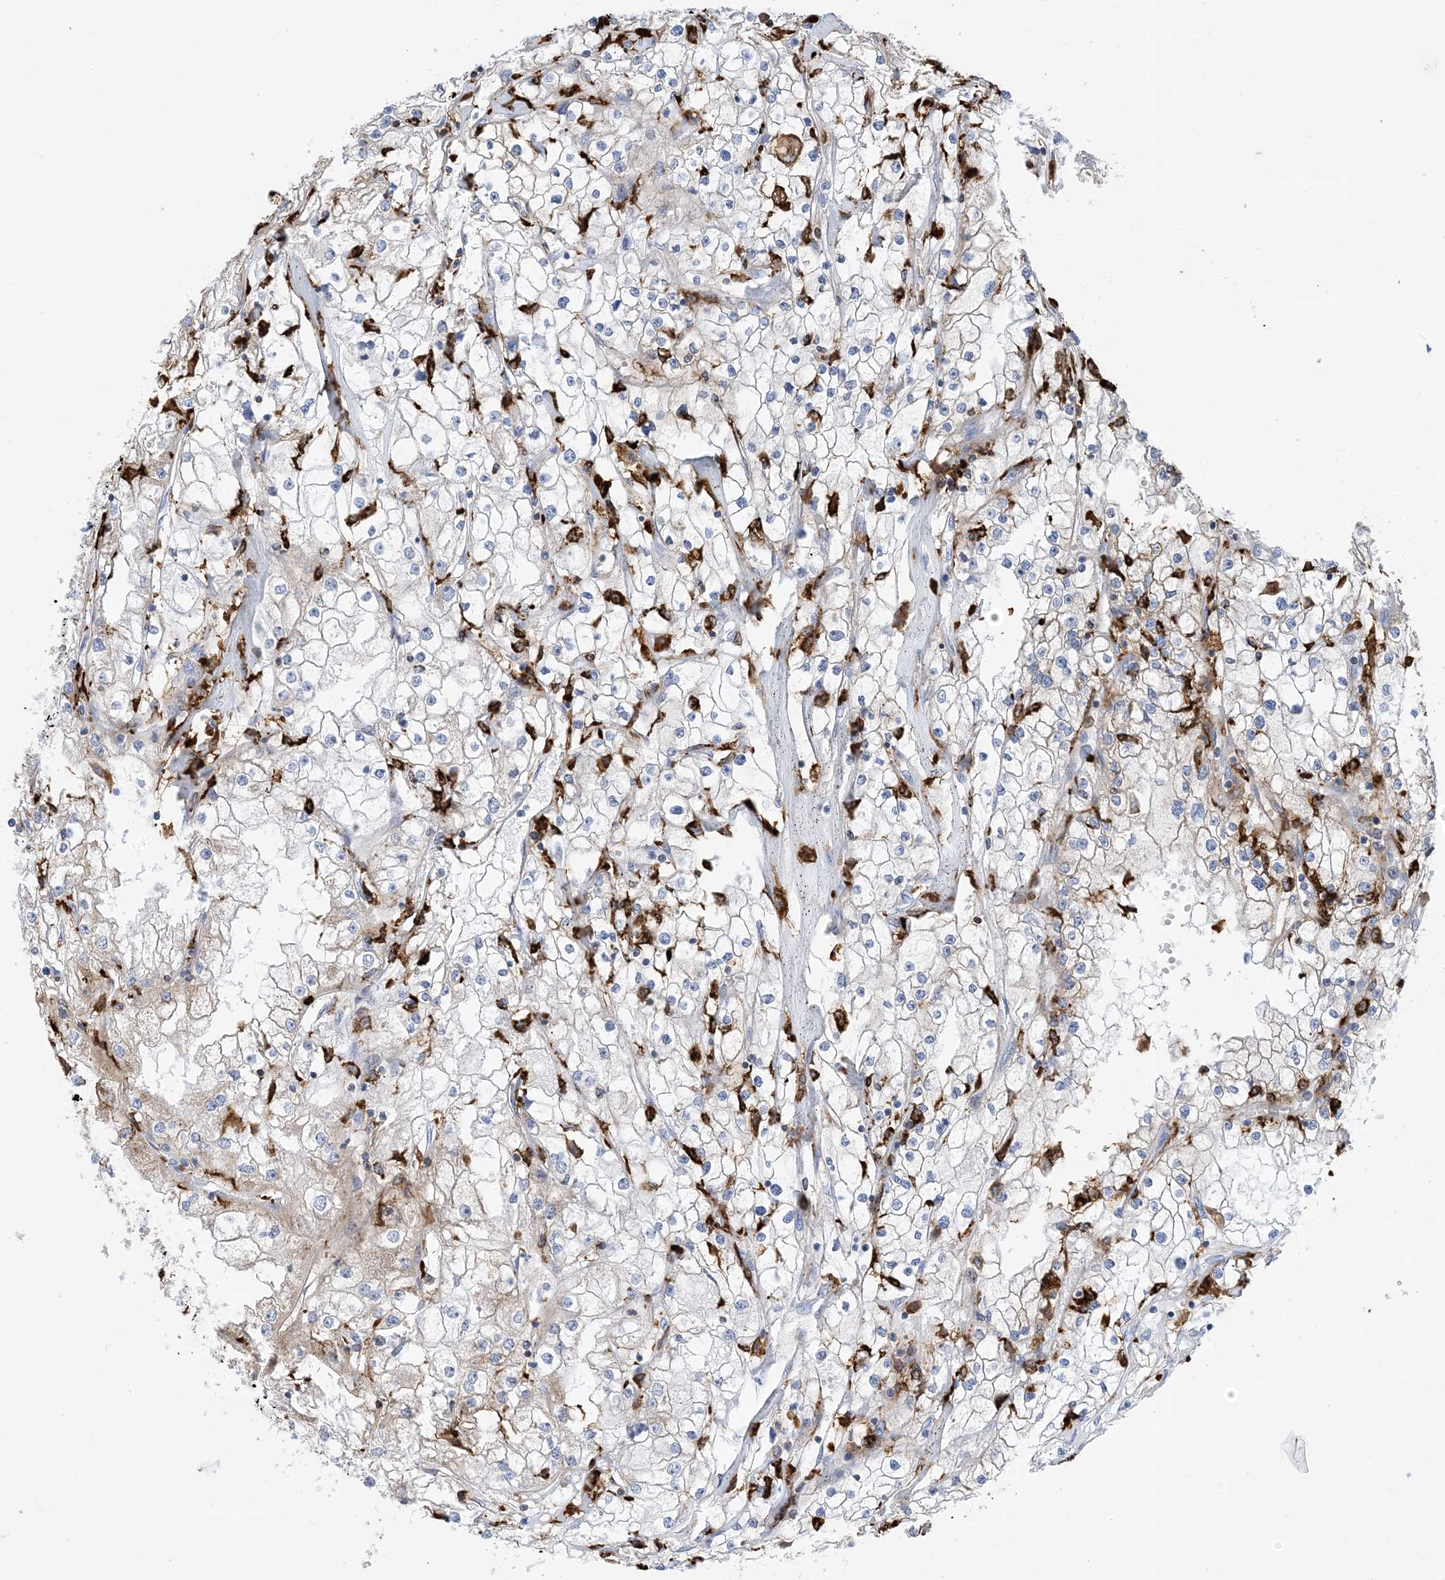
{"staining": {"intensity": "negative", "quantity": "none", "location": "none"}, "tissue": "renal cancer", "cell_type": "Tumor cells", "image_type": "cancer", "snomed": [{"axis": "morphology", "description": "Adenocarcinoma, NOS"}, {"axis": "topography", "description": "Kidney"}], "caption": "This image is of renal adenocarcinoma stained with immunohistochemistry to label a protein in brown with the nuclei are counter-stained blue. There is no positivity in tumor cells.", "gene": "DPH3", "patient": {"sex": "male", "age": 56}}